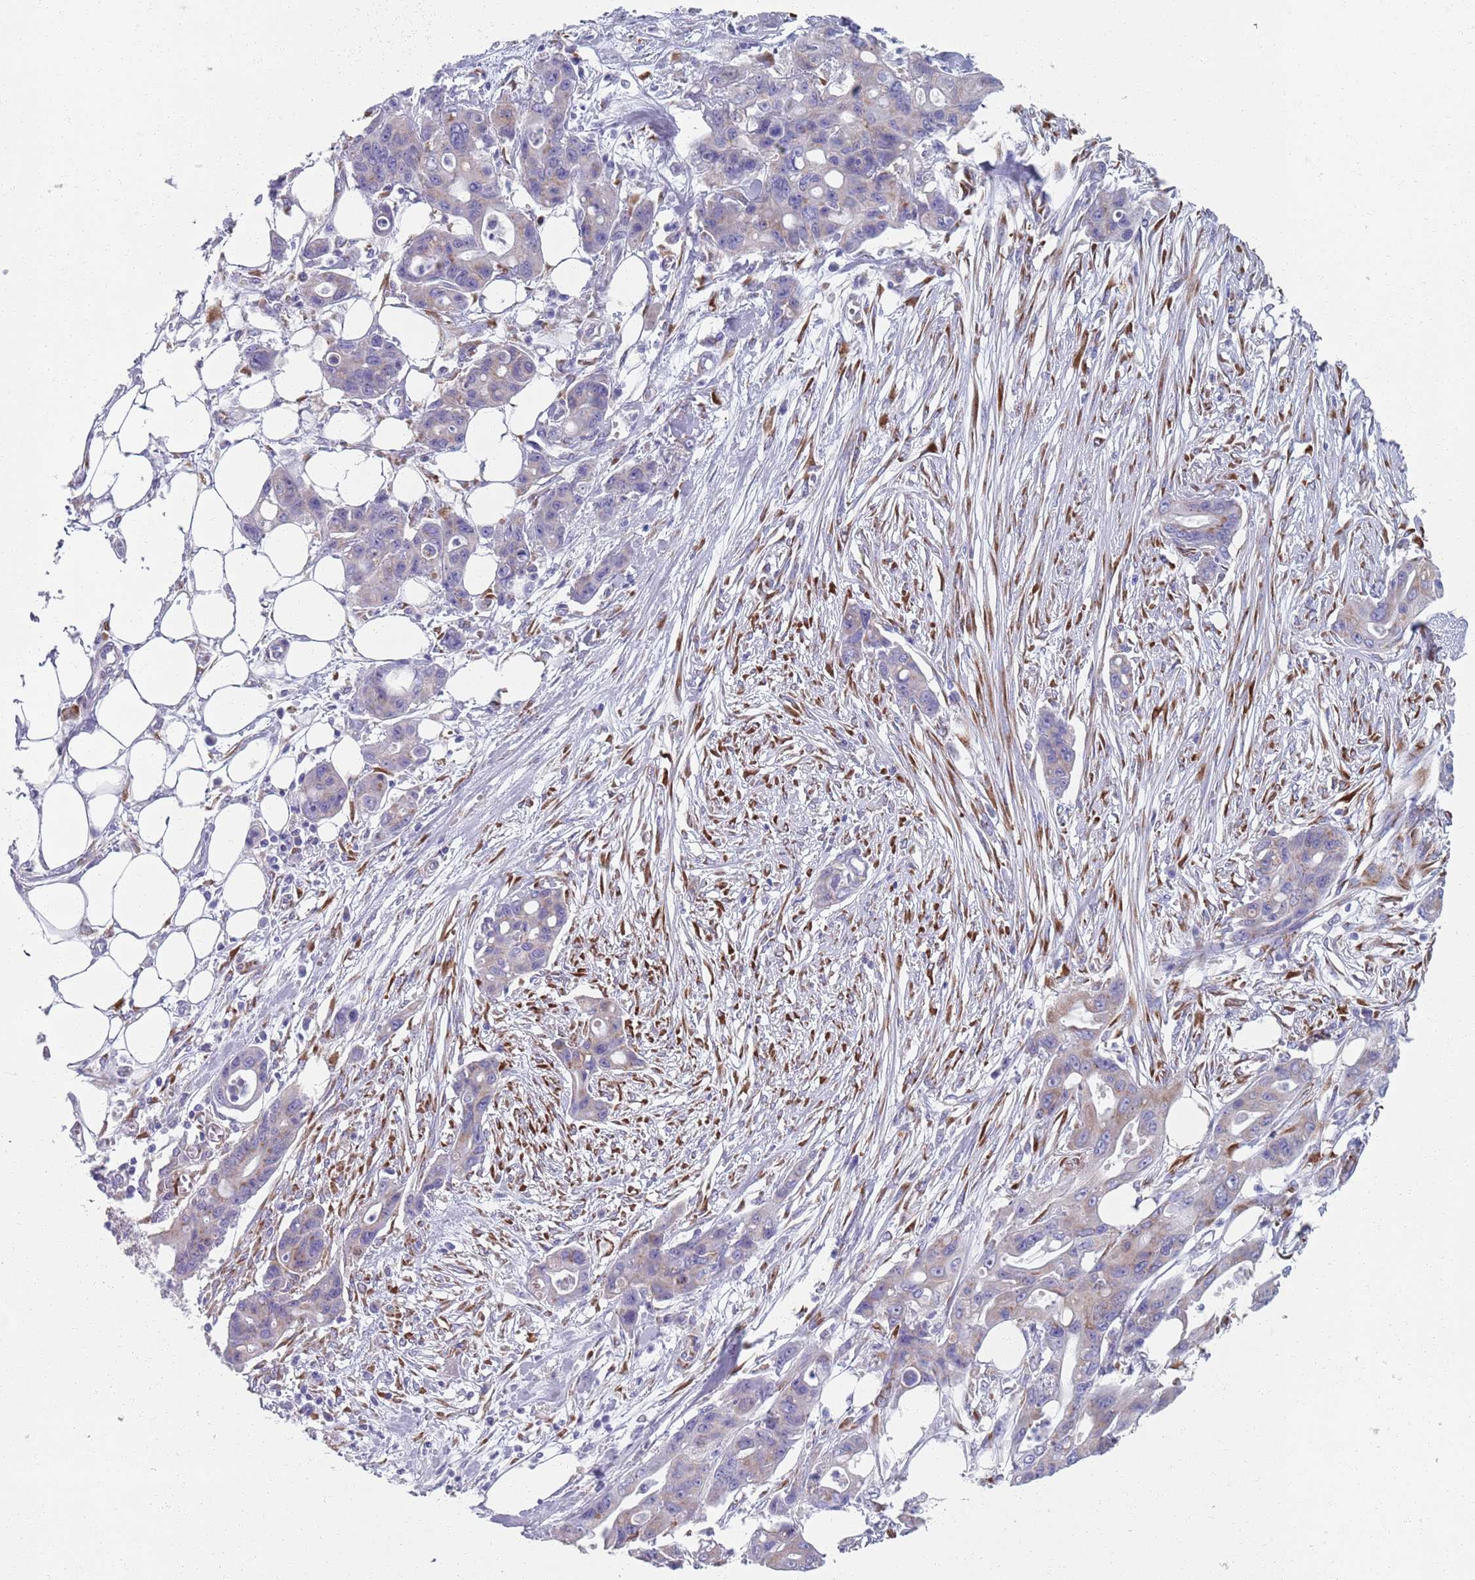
{"staining": {"intensity": "weak", "quantity": "<25%", "location": "cytoplasmic/membranous"}, "tissue": "ovarian cancer", "cell_type": "Tumor cells", "image_type": "cancer", "snomed": [{"axis": "morphology", "description": "Cystadenocarcinoma, mucinous, NOS"}, {"axis": "topography", "description": "Ovary"}], "caption": "Immunohistochemistry (IHC) photomicrograph of human ovarian cancer stained for a protein (brown), which shows no positivity in tumor cells.", "gene": "PLOD1", "patient": {"sex": "female", "age": 70}}